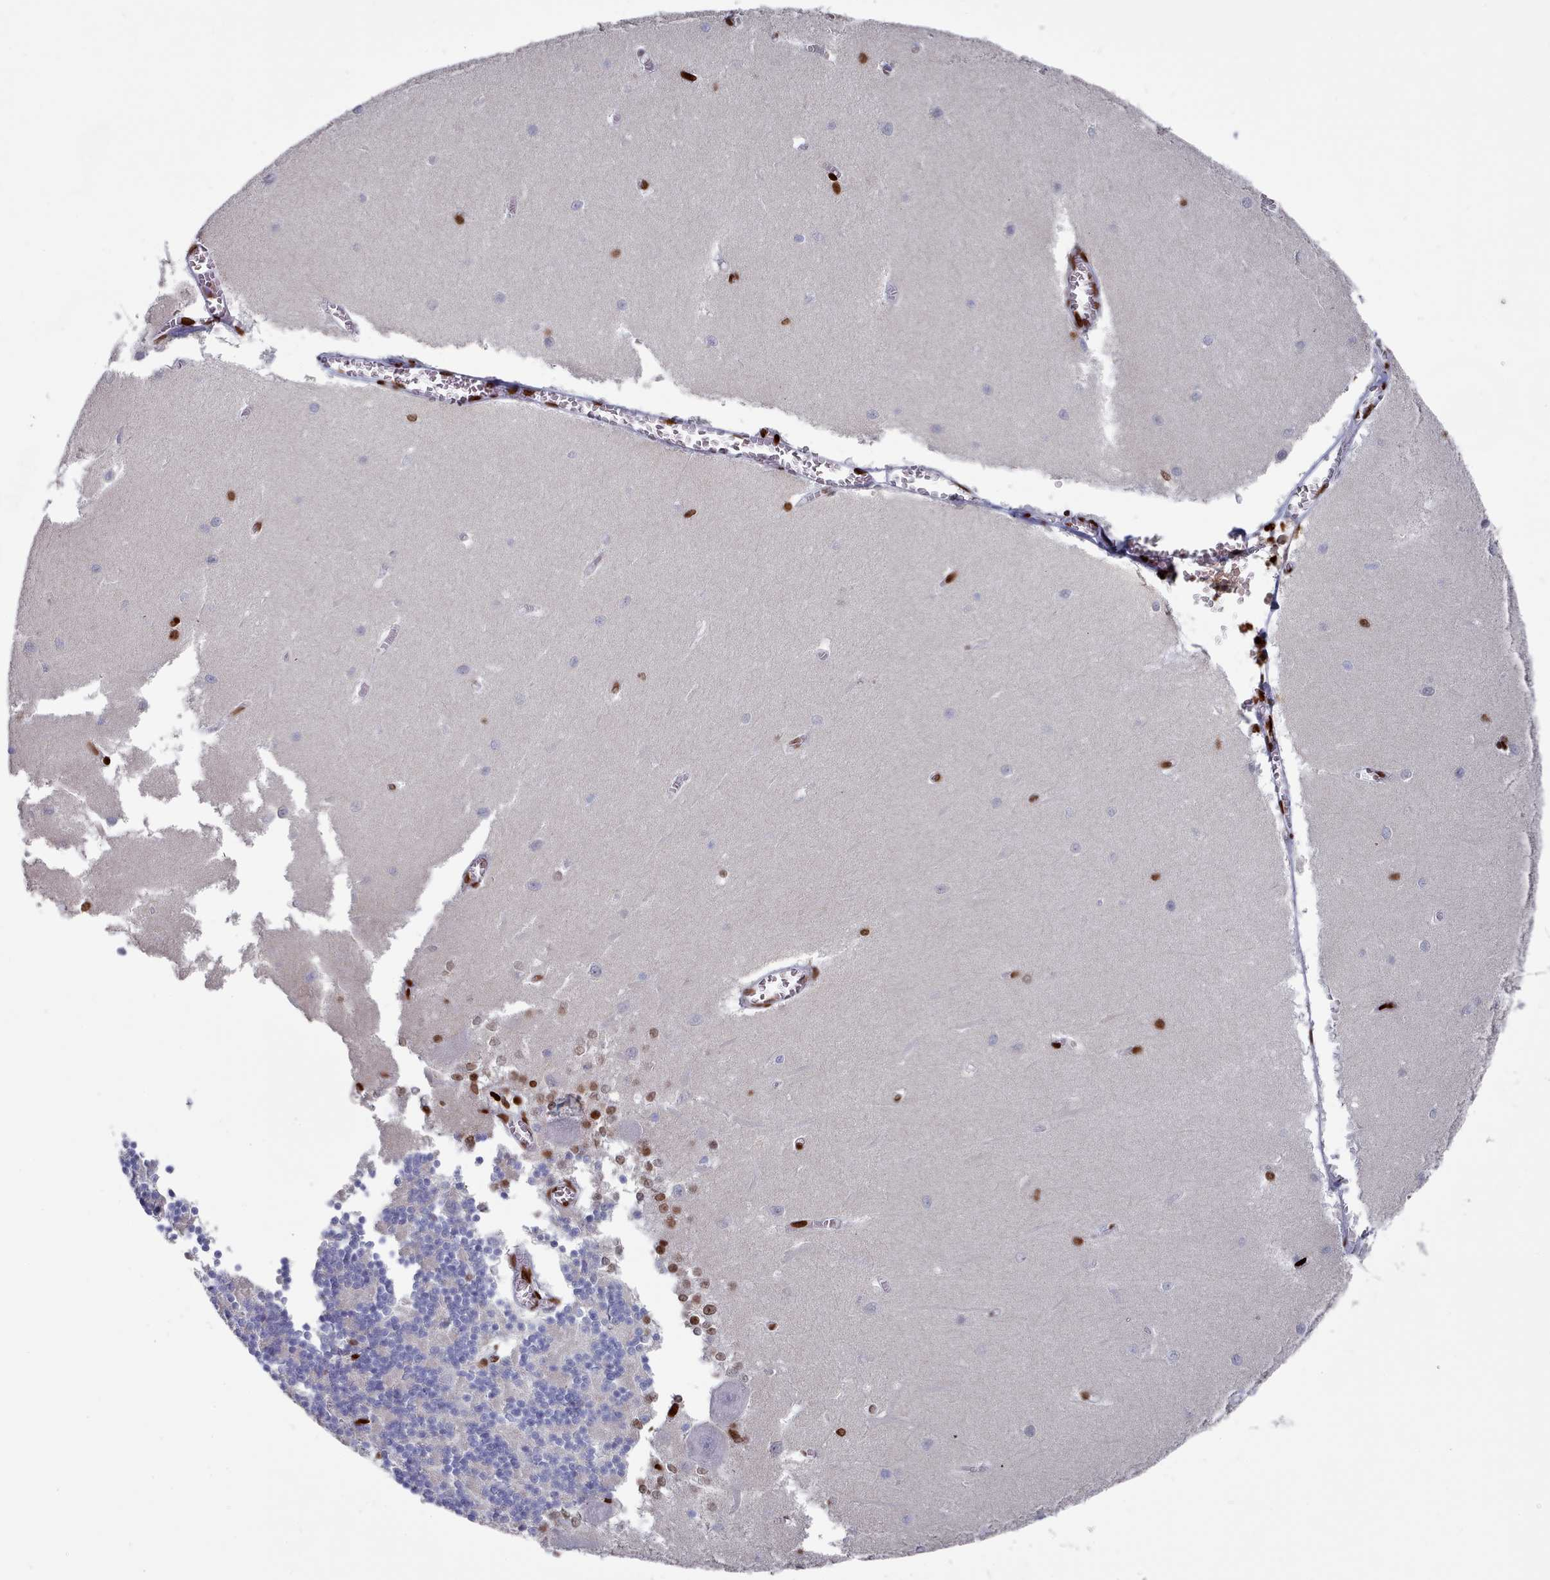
{"staining": {"intensity": "strong", "quantity": "<25%", "location": "nuclear"}, "tissue": "cerebellum", "cell_type": "Cells in granular layer", "image_type": "normal", "snomed": [{"axis": "morphology", "description": "Normal tissue, NOS"}, {"axis": "topography", "description": "Cerebellum"}], "caption": "A brown stain labels strong nuclear positivity of a protein in cells in granular layer of benign human cerebellum. (Stains: DAB (3,3'-diaminobenzidine) in brown, nuclei in blue, Microscopy: brightfield microscopy at high magnification).", "gene": "PCDHB11", "patient": {"sex": "male", "age": 37}}